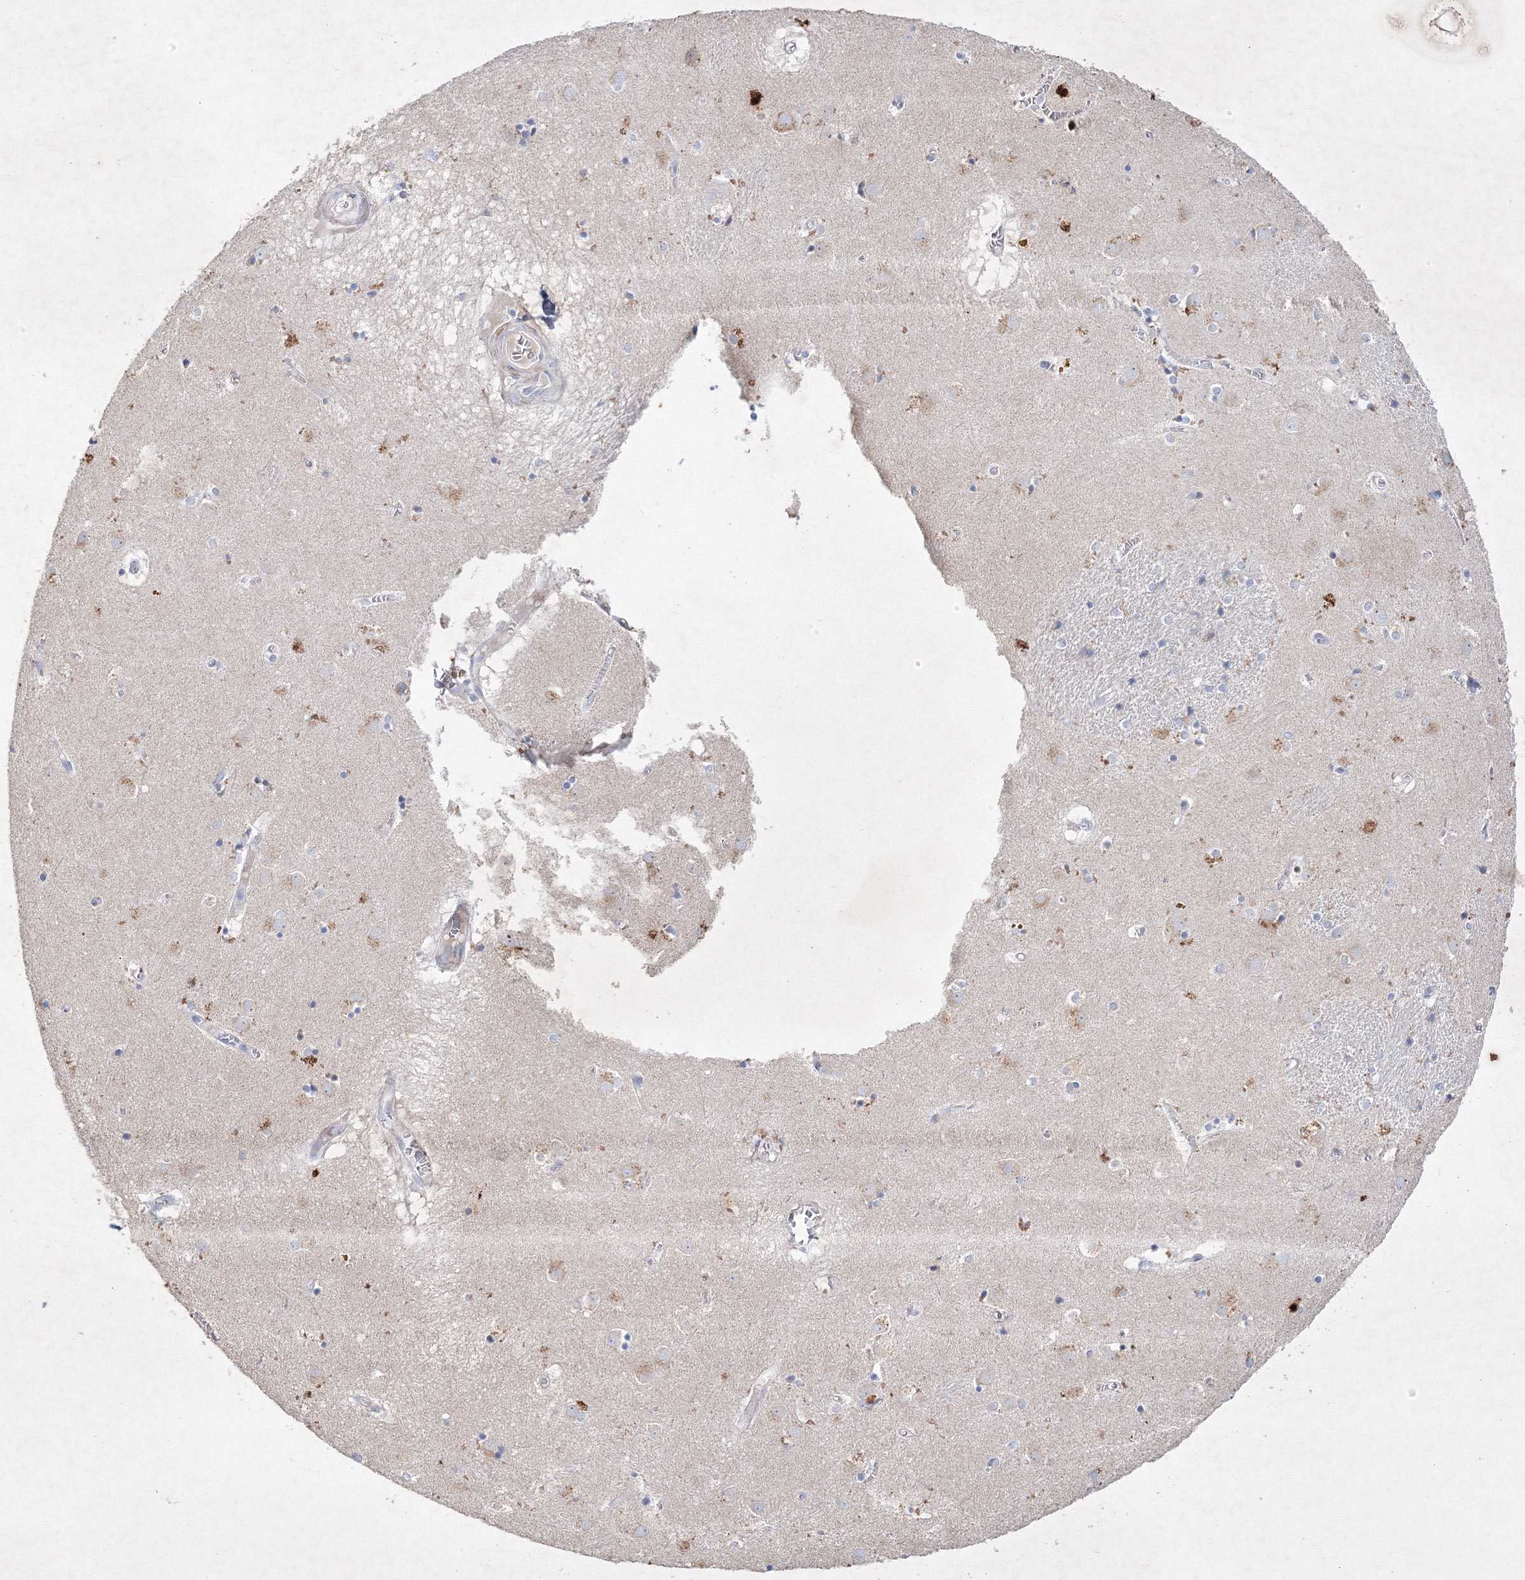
{"staining": {"intensity": "weak", "quantity": "<25%", "location": "cytoplasmic/membranous"}, "tissue": "caudate", "cell_type": "Glial cells", "image_type": "normal", "snomed": [{"axis": "morphology", "description": "Normal tissue, NOS"}, {"axis": "topography", "description": "Lateral ventricle wall"}], "caption": "Immunohistochemistry (IHC) photomicrograph of normal human caudate stained for a protein (brown), which demonstrates no positivity in glial cells. The staining was performed using DAB to visualize the protein expression in brown, while the nuclei were stained in blue with hematoxylin (Magnification: 20x).", "gene": "CXXC4", "patient": {"sex": "male", "age": 70}}